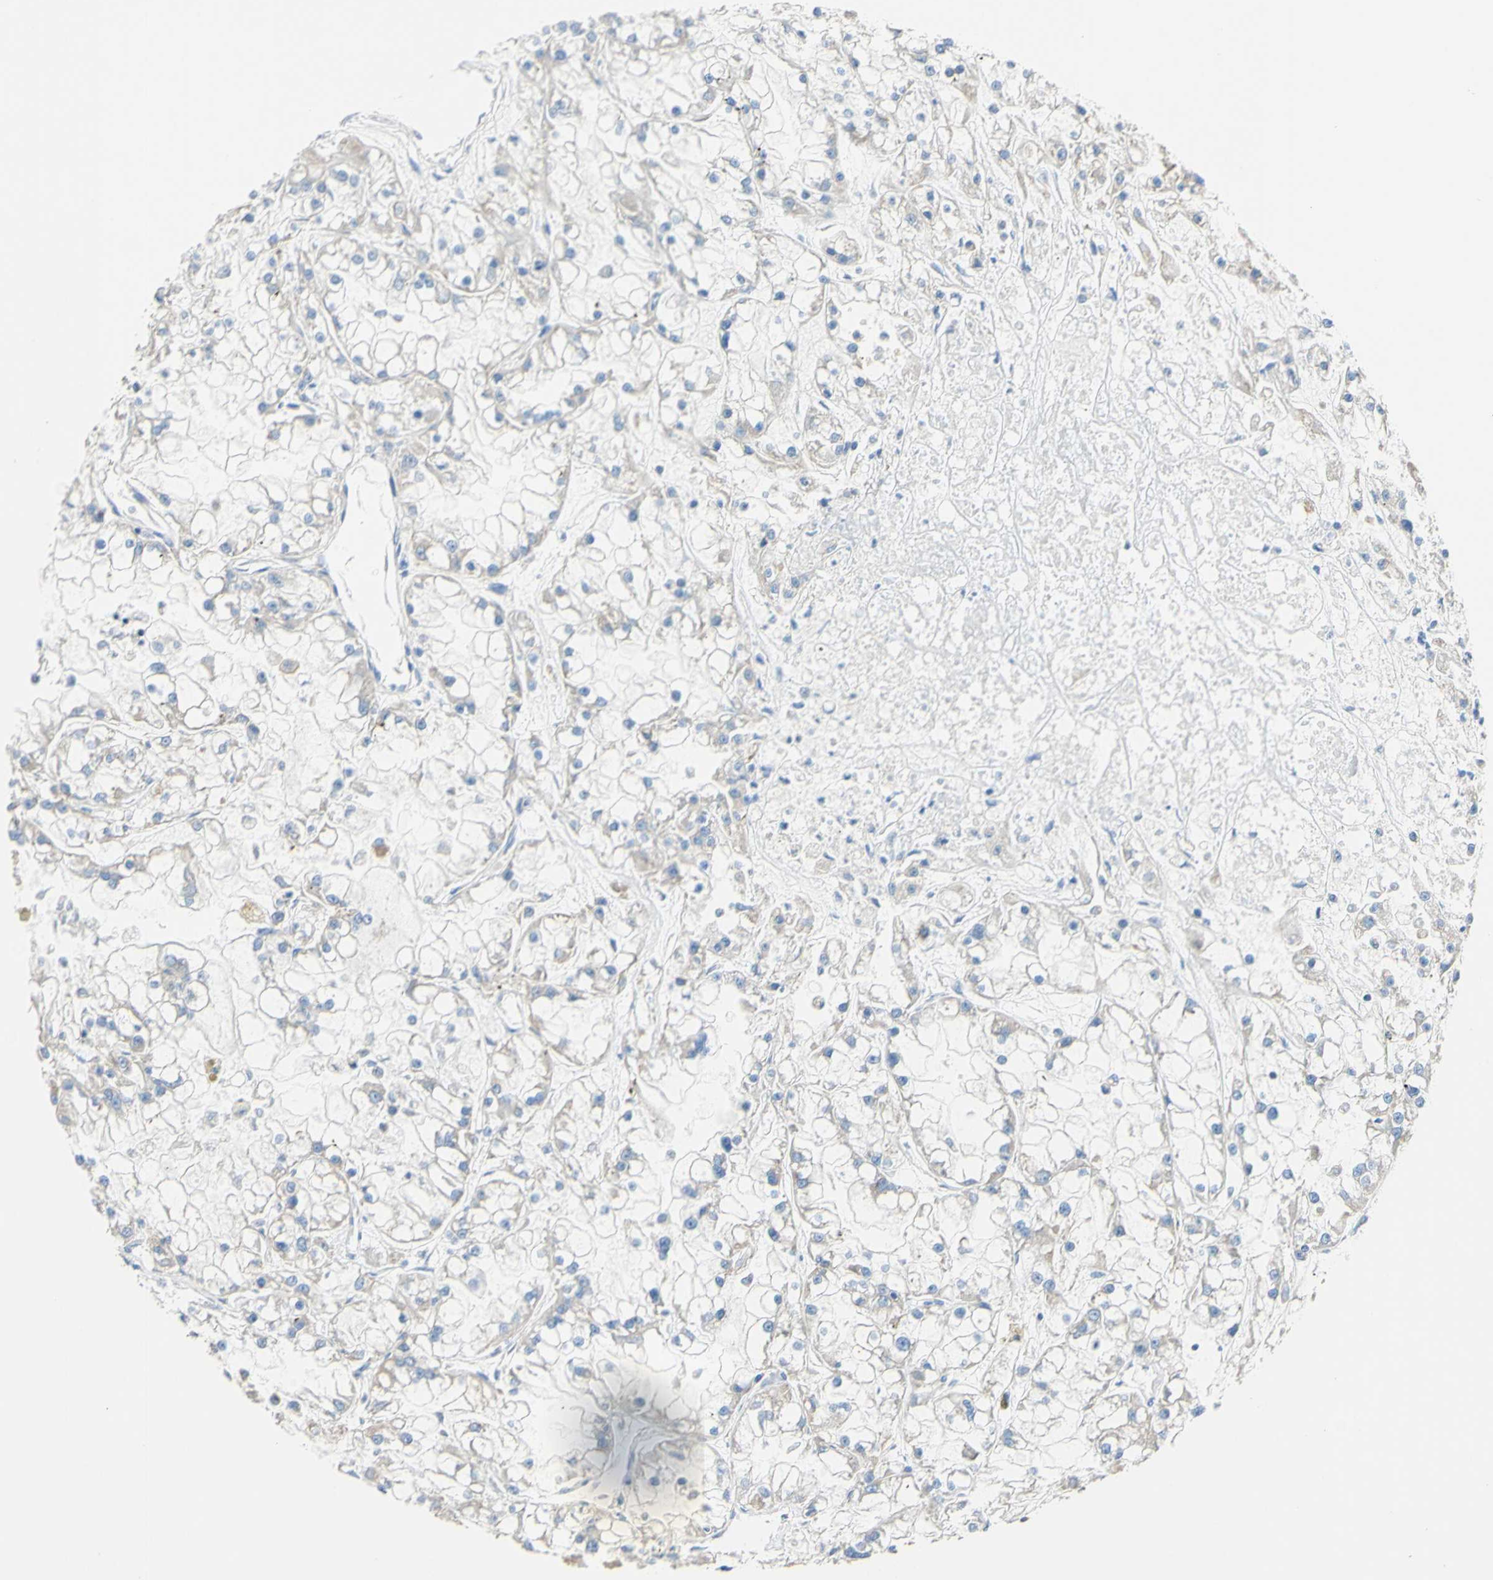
{"staining": {"intensity": "negative", "quantity": "none", "location": "none"}, "tissue": "renal cancer", "cell_type": "Tumor cells", "image_type": "cancer", "snomed": [{"axis": "morphology", "description": "Adenocarcinoma, NOS"}, {"axis": "topography", "description": "Kidney"}], "caption": "The IHC photomicrograph has no significant expression in tumor cells of renal cancer (adenocarcinoma) tissue.", "gene": "RETREG2", "patient": {"sex": "female", "age": 52}}